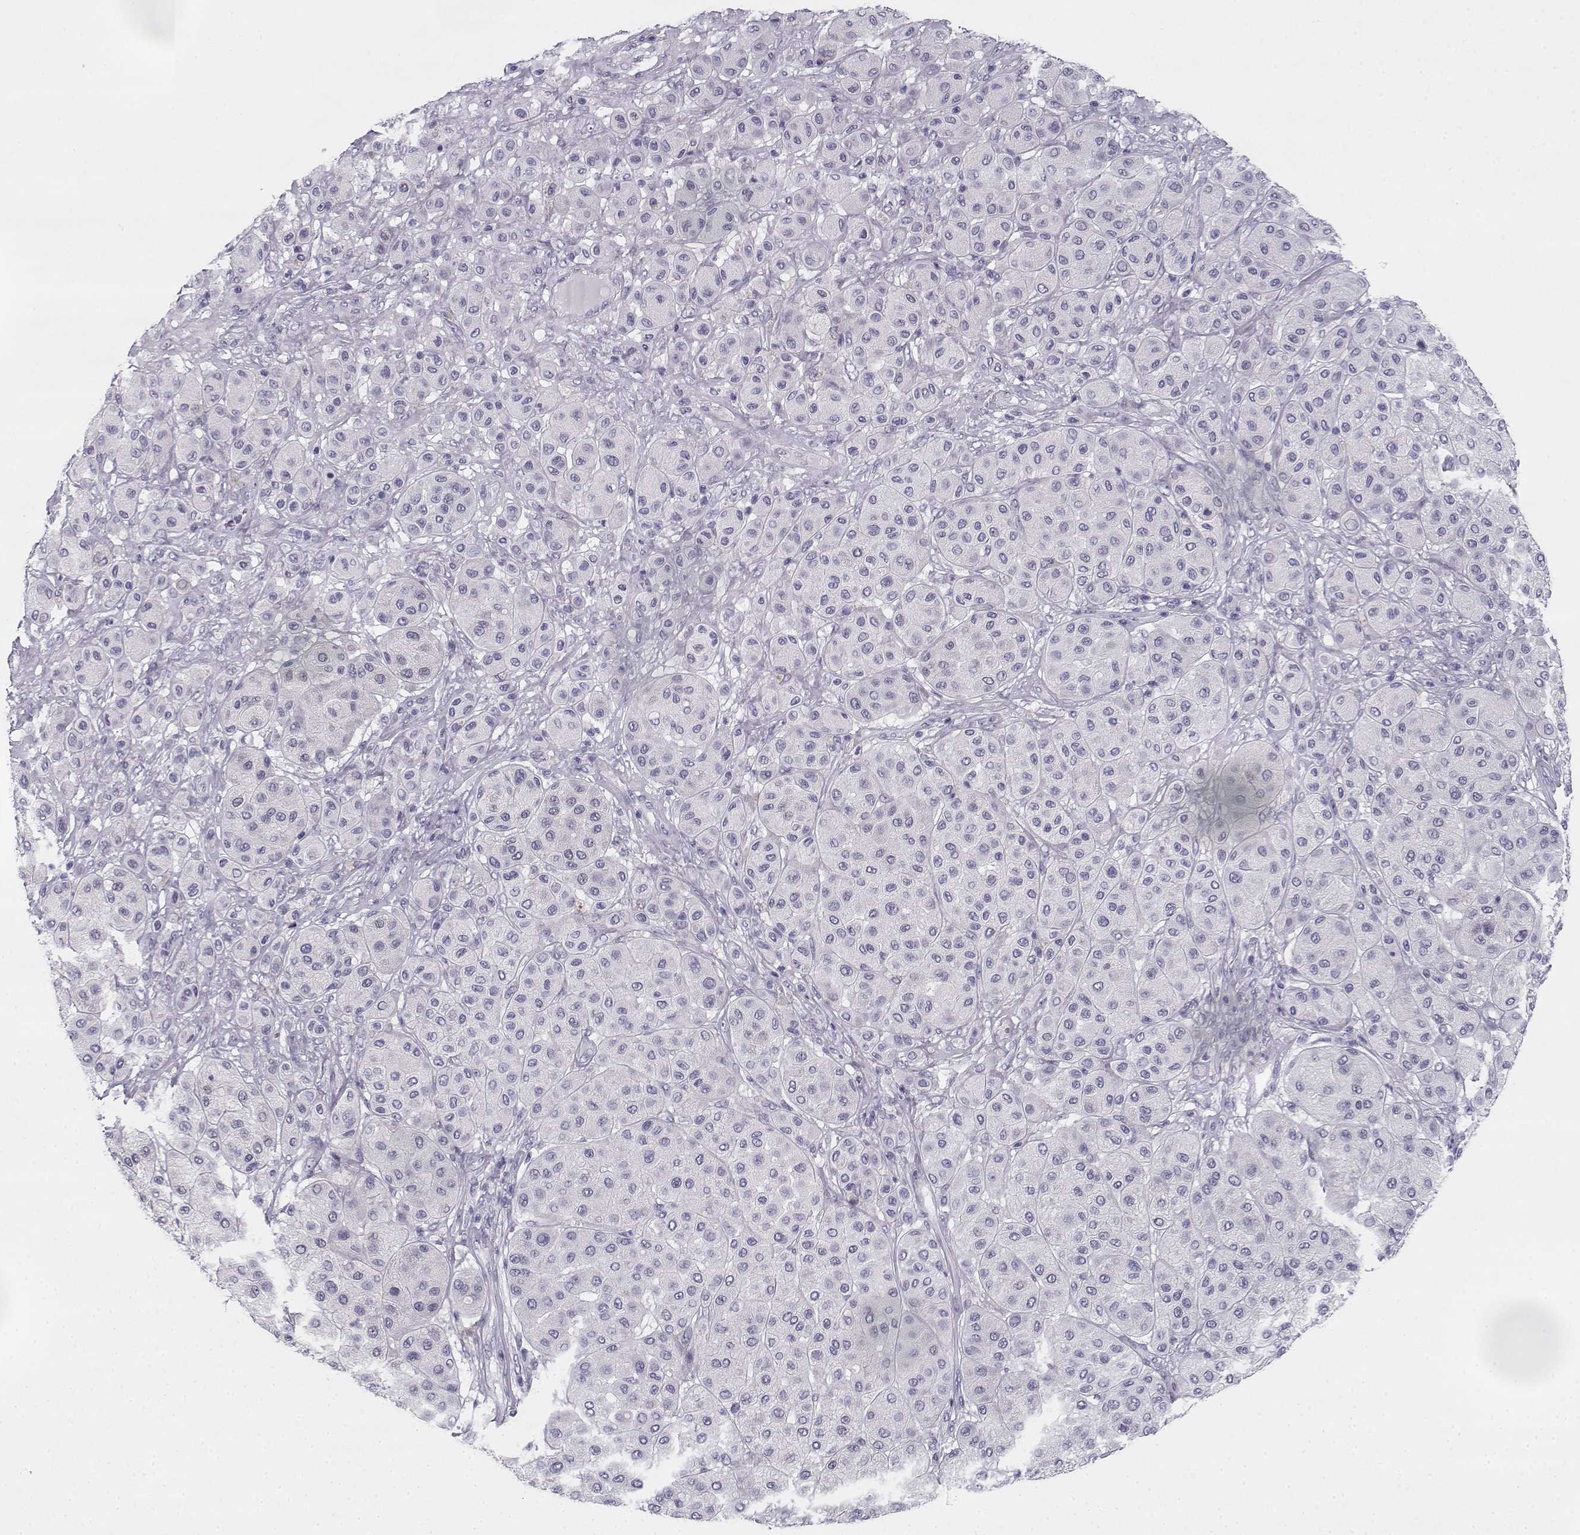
{"staining": {"intensity": "negative", "quantity": "none", "location": "none"}, "tissue": "melanoma", "cell_type": "Tumor cells", "image_type": "cancer", "snomed": [{"axis": "morphology", "description": "Malignant melanoma, Metastatic site"}, {"axis": "topography", "description": "Smooth muscle"}], "caption": "DAB (3,3'-diaminobenzidine) immunohistochemical staining of melanoma exhibits no significant positivity in tumor cells.", "gene": "CREB3L3", "patient": {"sex": "male", "age": 41}}